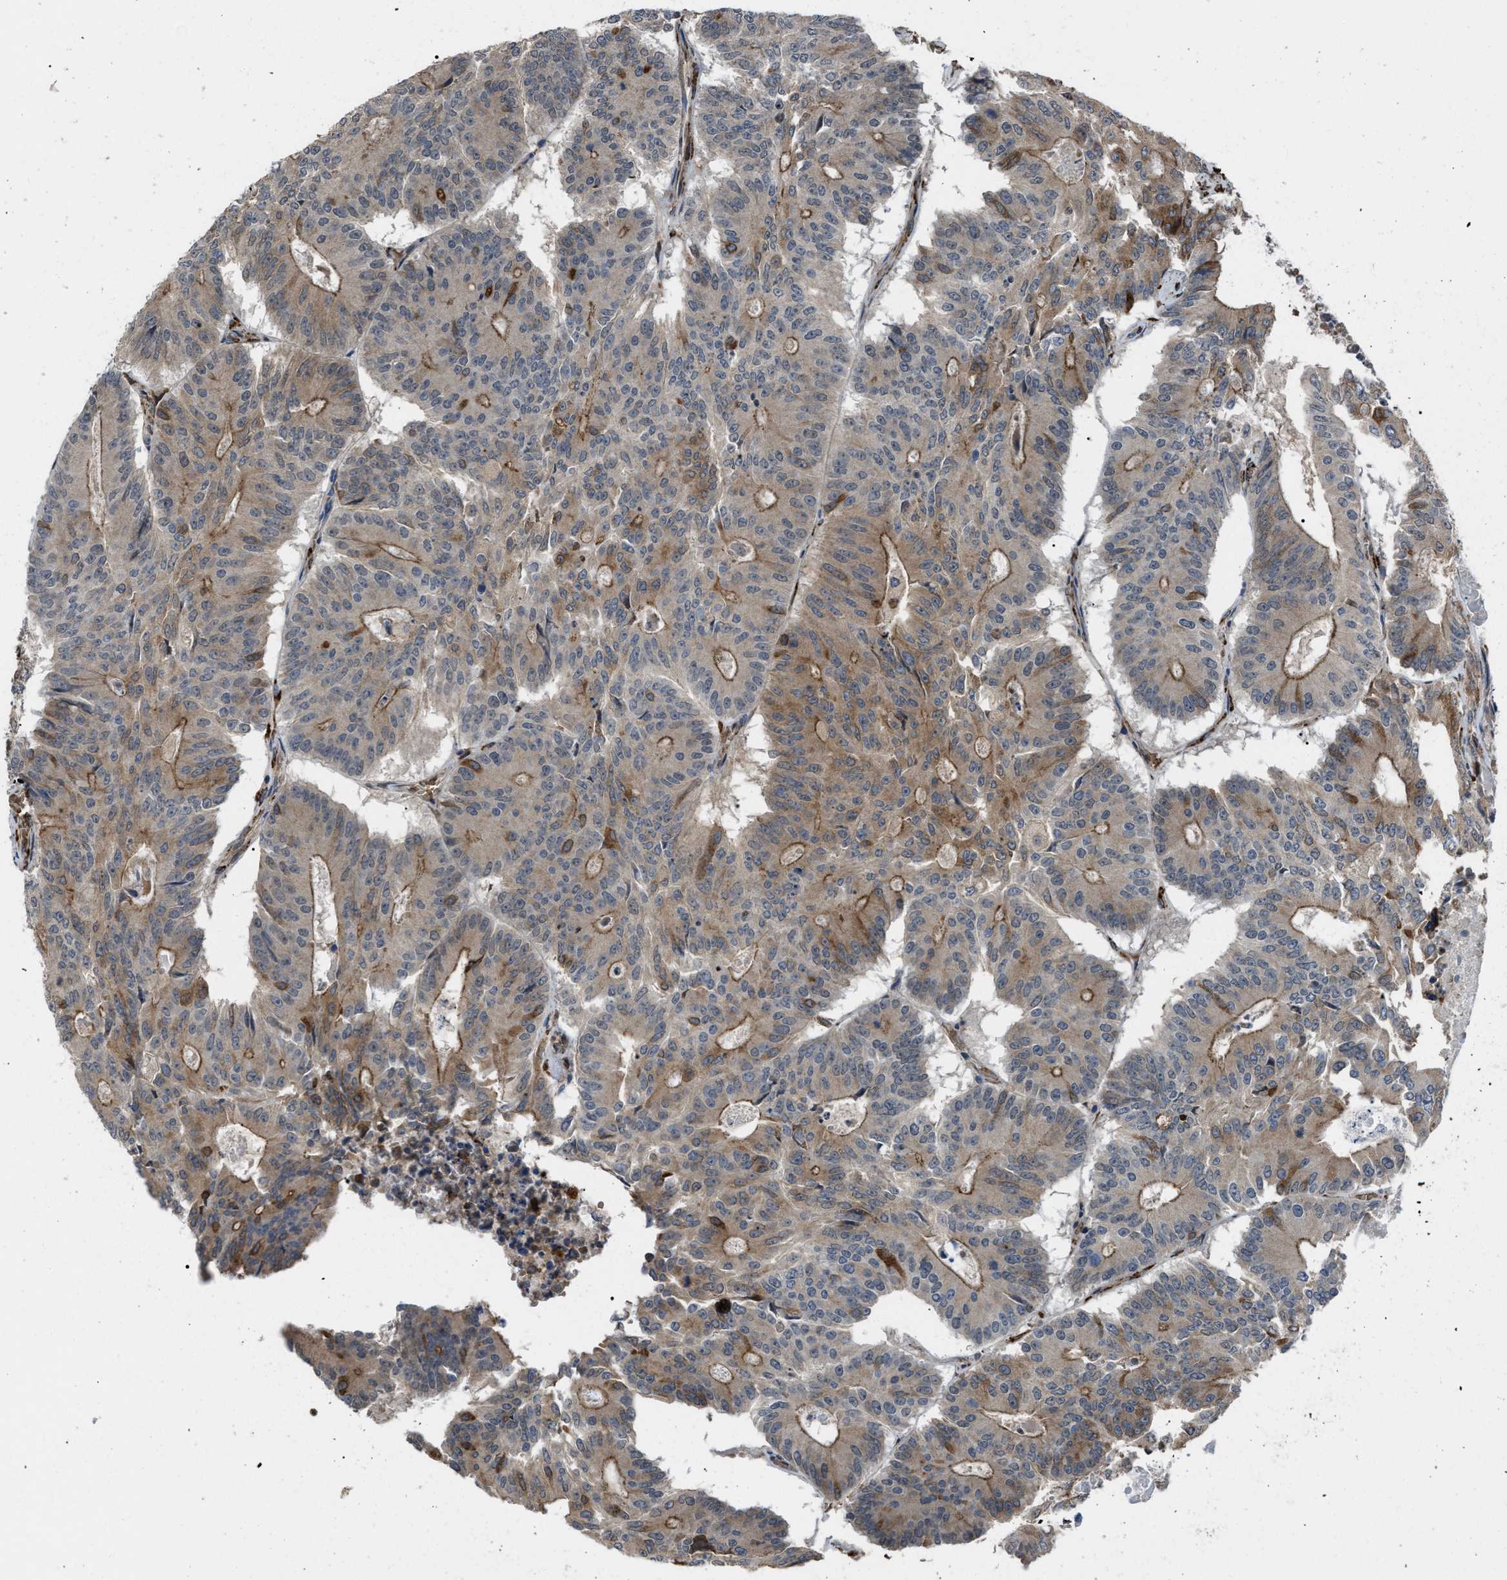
{"staining": {"intensity": "moderate", "quantity": ">75%", "location": "cytoplasmic/membranous"}, "tissue": "colorectal cancer", "cell_type": "Tumor cells", "image_type": "cancer", "snomed": [{"axis": "morphology", "description": "Adenocarcinoma, NOS"}, {"axis": "topography", "description": "Colon"}], "caption": "About >75% of tumor cells in human adenocarcinoma (colorectal) reveal moderate cytoplasmic/membranous protein staining as visualized by brown immunohistochemical staining.", "gene": "SELENOM", "patient": {"sex": "male", "age": 87}}